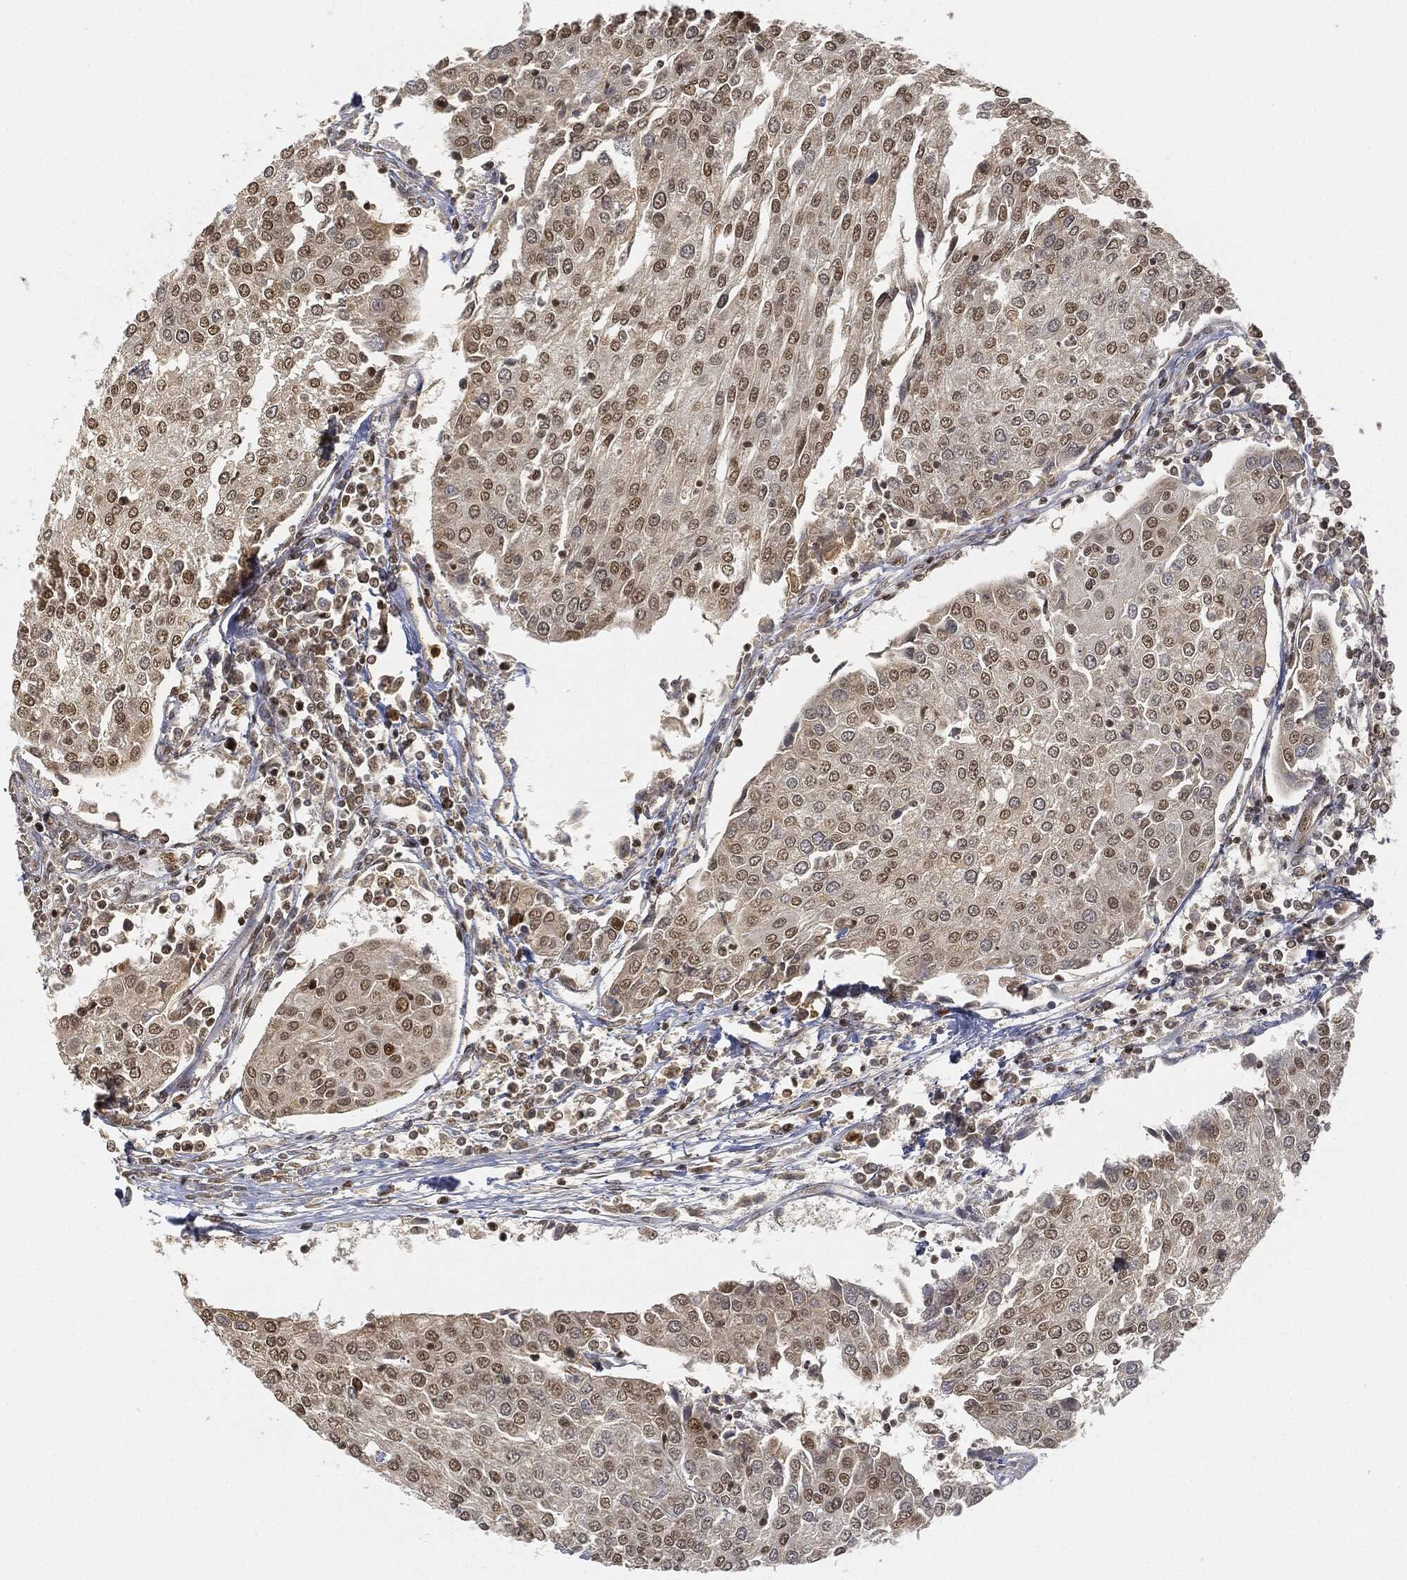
{"staining": {"intensity": "moderate", "quantity": "<25%", "location": "nuclear"}, "tissue": "urothelial cancer", "cell_type": "Tumor cells", "image_type": "cancer", "snomed": [{"axis": "morphology", "description": "Urothelial carcinoma, High grade"}, {"axis": "topography", "description": "Urinary bladder"}], "caption": "The immunohistochemical stain labels moderate nuclear staining in tumor cells of high-grade urothelial carcinoma tissue.", "gene": "CIB1", "patient": {"sex": "female", "age": 85}}